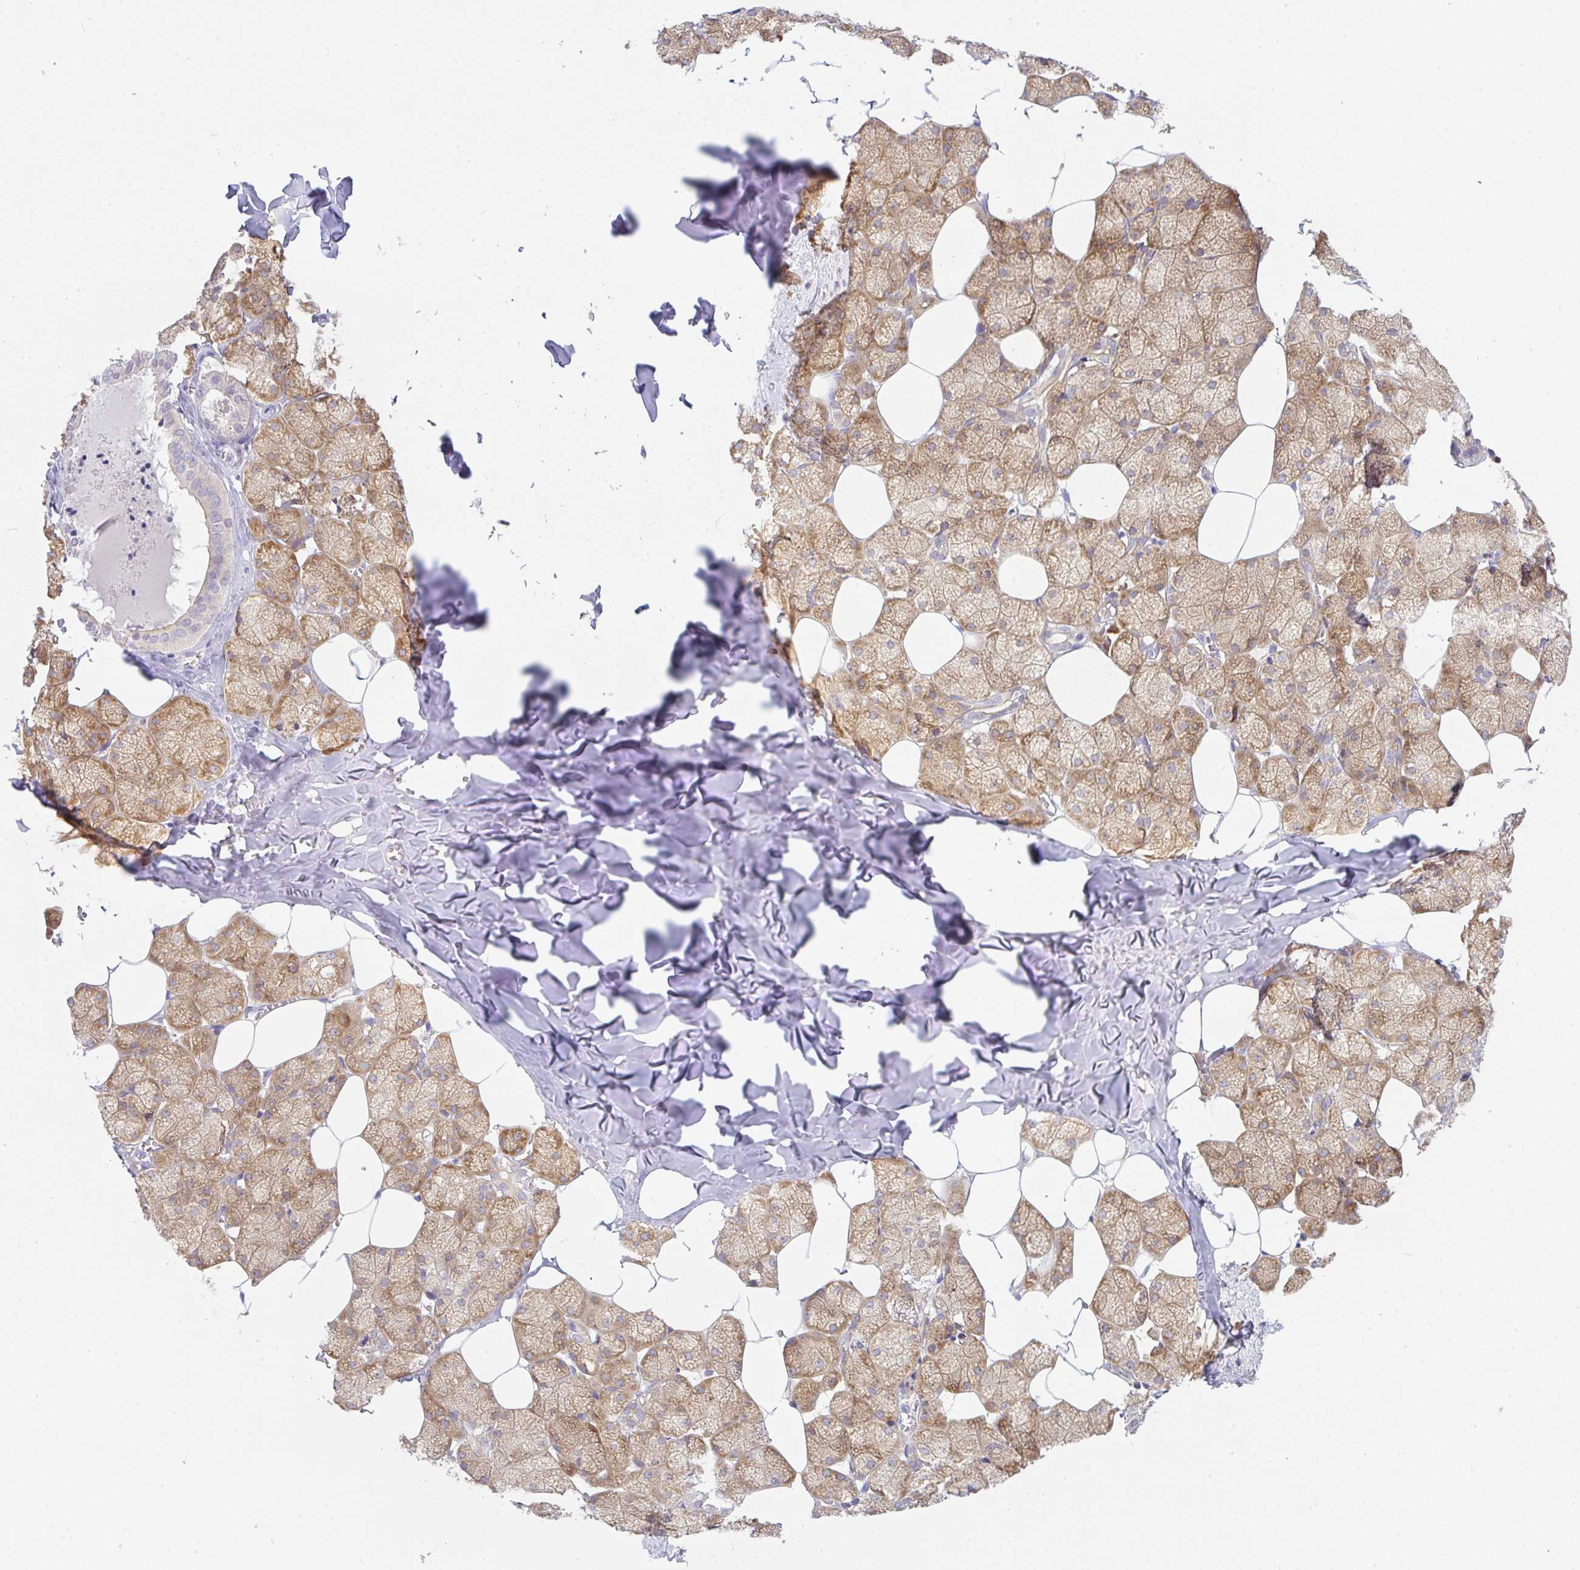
{"staining": {"intensity": "moderate", "quantity": "25%-75%", "location": "cytoplasmic/membranous"}, "tissue": "salivary gland", "cell_type": "Glandular cells", "image_type": "normal", "snomed": [{"axis": "morphology", "description": "Normal tissue, NOS"}, {"axis": "topography", "description": "Salivary gland"}, {"axis": "topography", "description": "Peripheral nerve tissue"}], "caption": "Brown immunohistochemical staining in benign salivary gland exhibits moderate cytoplasmic/membranous staining in about 25%-75% of glandular cells.", "gene": "DERL2", "patient": {"sex": "male", "age": 38}}